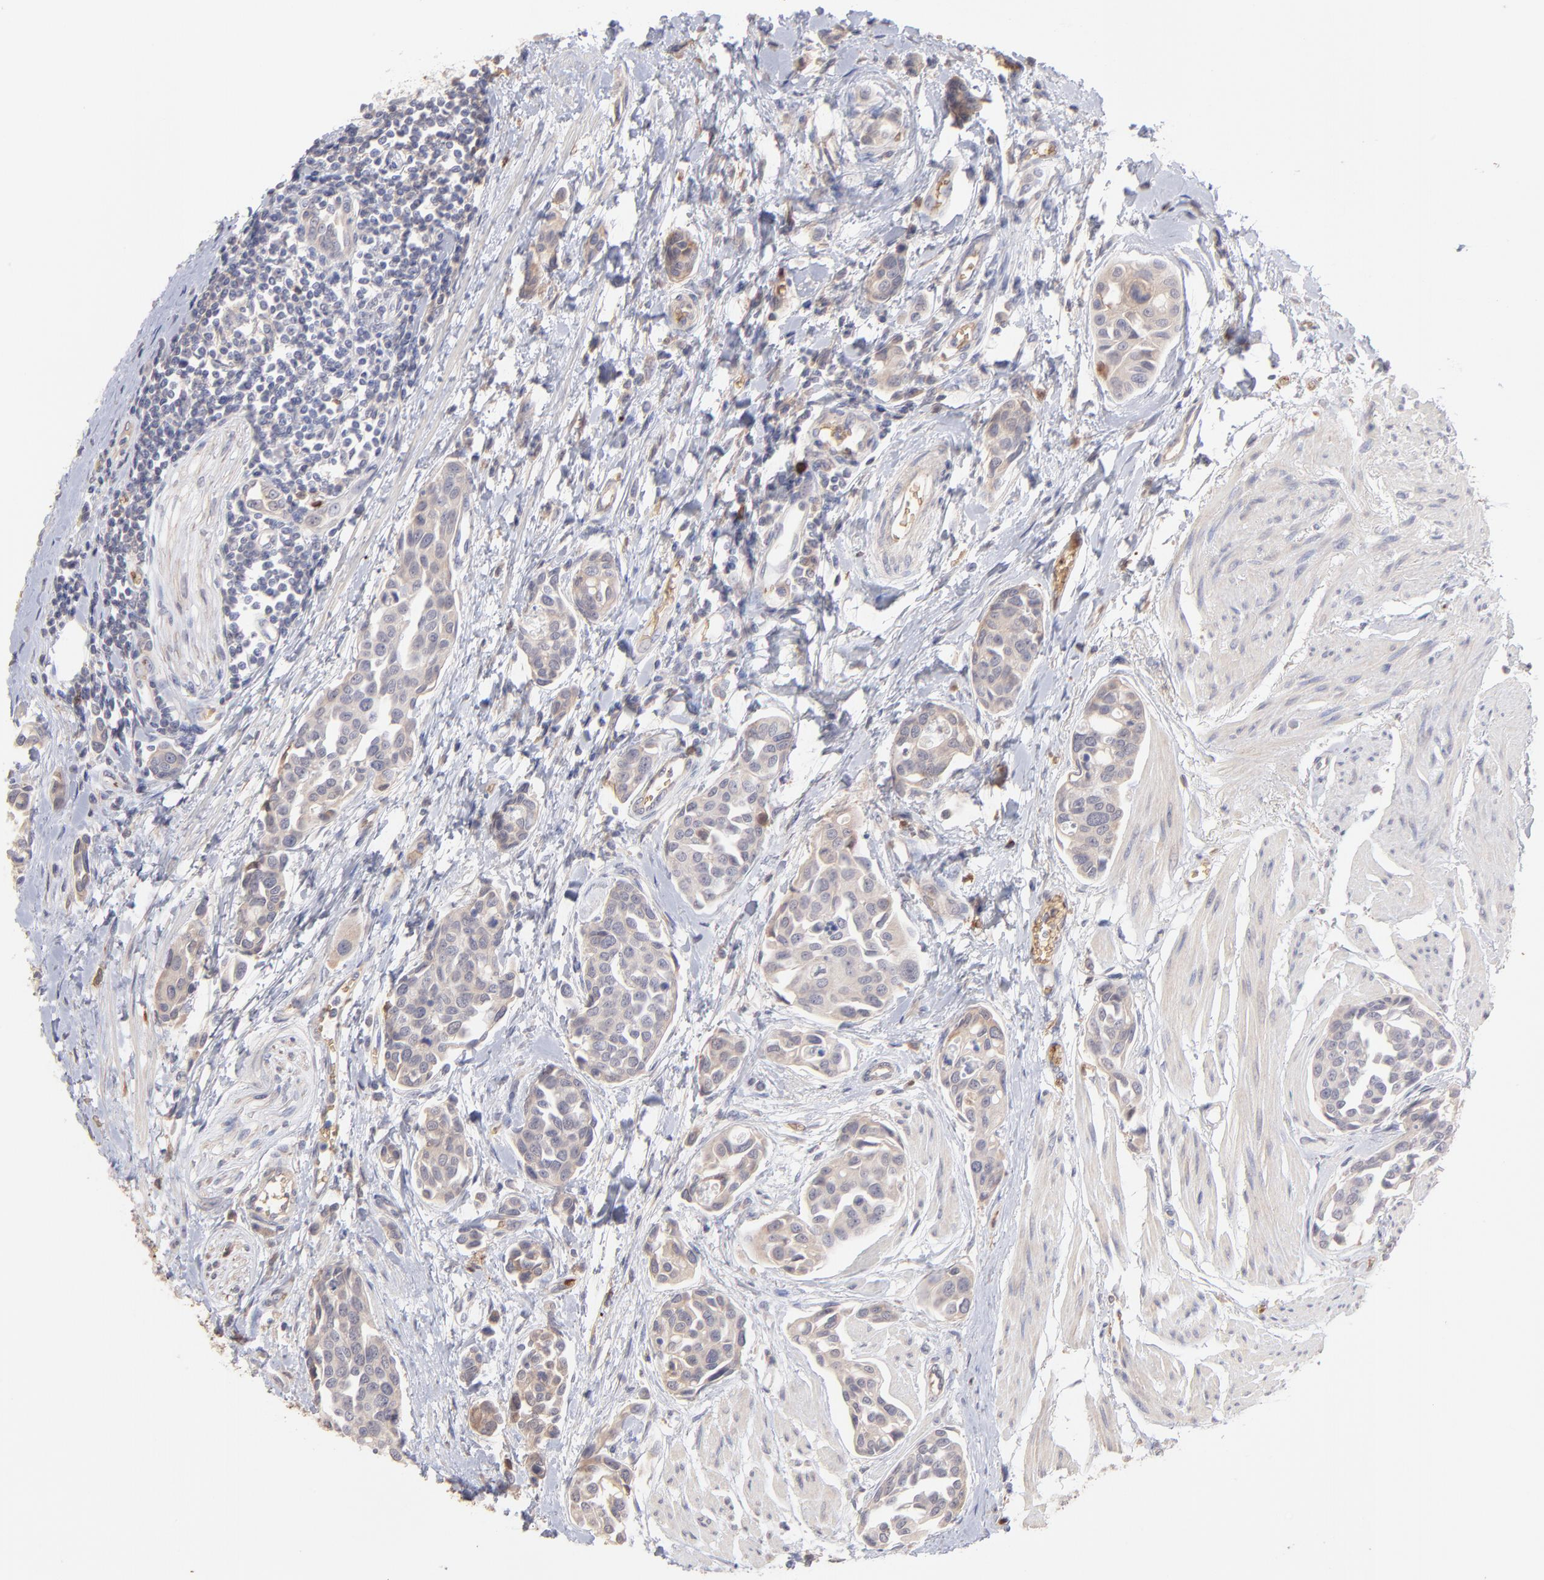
{"staining": {"intensity": "weak", "quantity": ">75%", "location": "cytoplasmic/membranous"}, "tissue": "urothelial cancer", "cell_type": "Tumor cells", "image_type": "cancer", "snomed": [{"axis": "morphology", "description": "Urothelial carcinoma, High grade"}, {"axis": "topography", "description": "Urinary bladder"}], "caption": "Protein expression by immunohistochemistry demonstrates weak cytoplasmic/membranous expression in approximately >75% of tumor cells in high-grade urothelial carcinoma.", "gene": "F13B", "patient": {"sex": "male", "age": 78}}